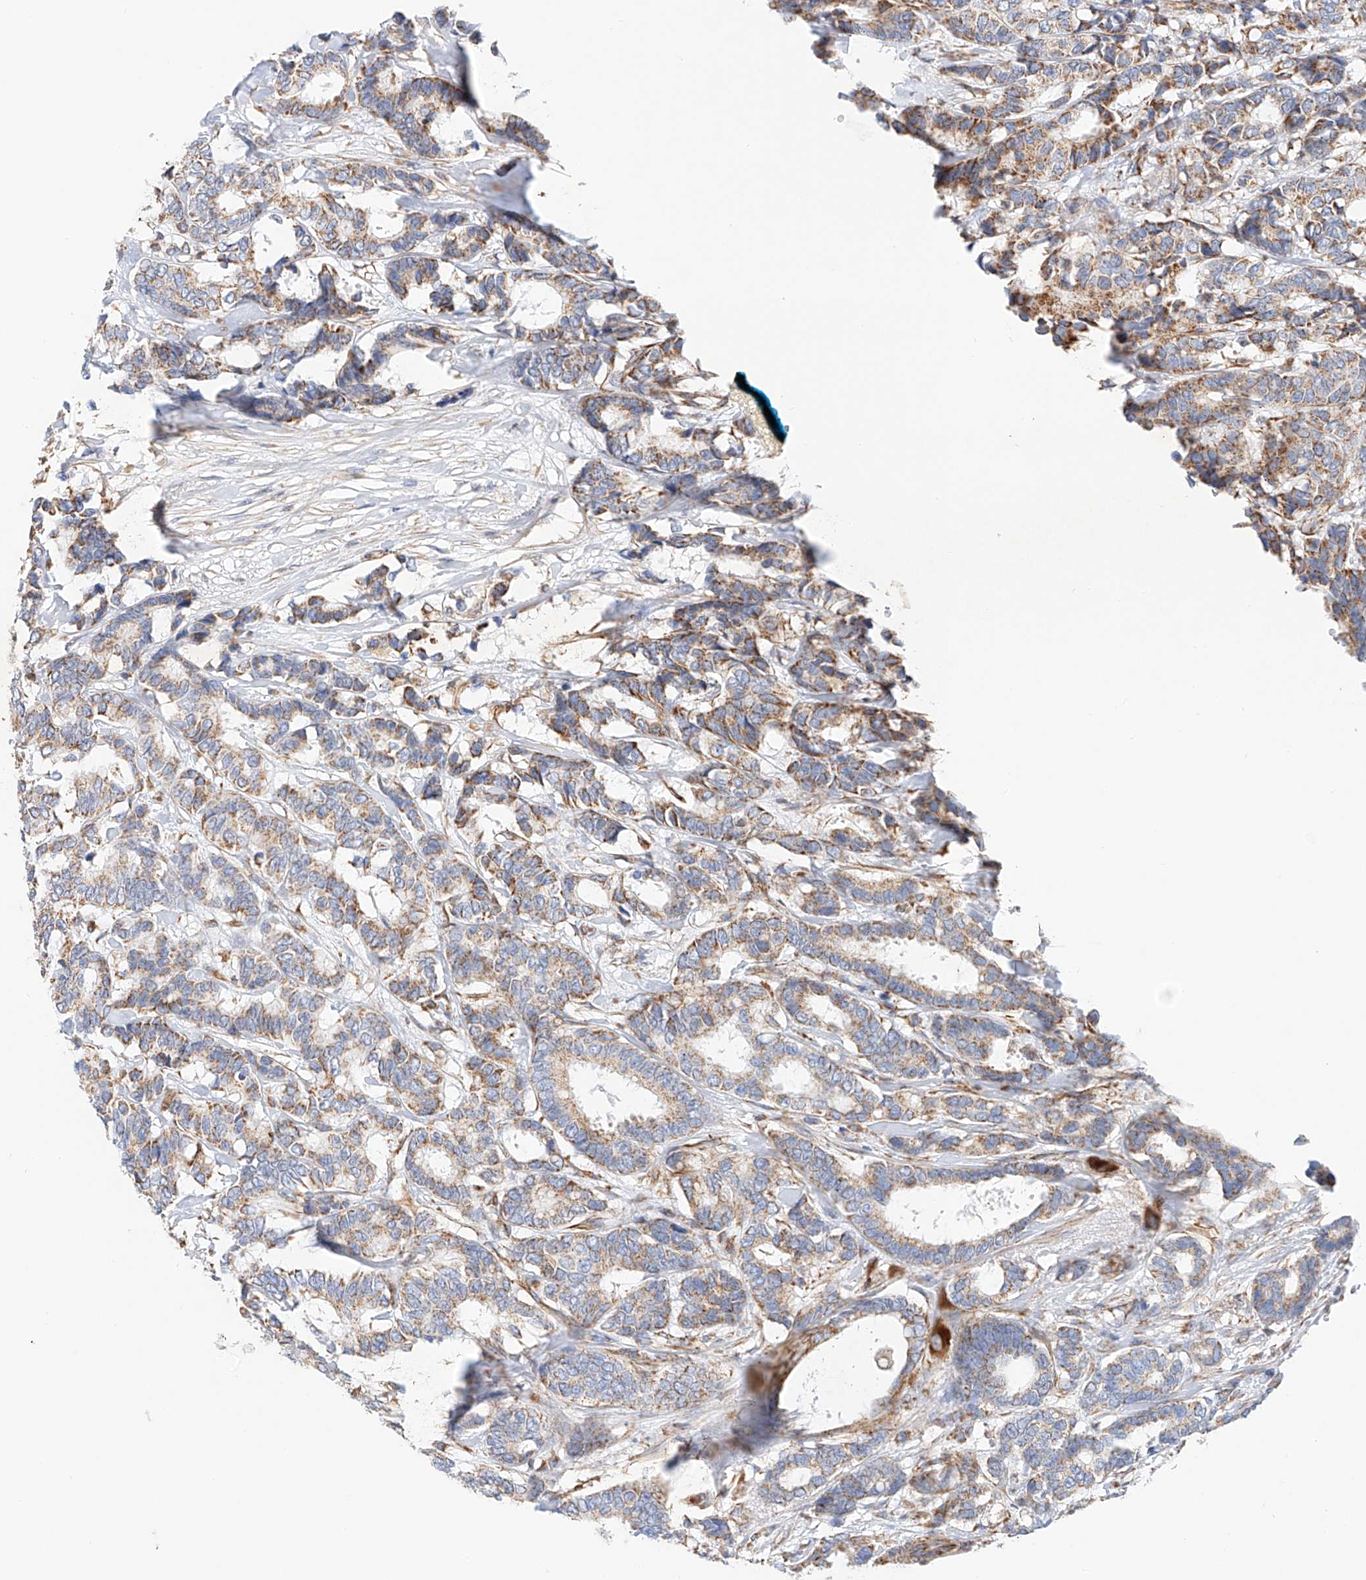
{"staining": {"intensity": "moderate", "quantity": "25%-75%", "location": "cytoplasmic/membranous"}, "tissue": "breast cancer", "cell_type": "Tumor cells", "image_type": "cancer", "snomed": [{"axis": "morphology", "description": "Duct carcinoma"}, {"axis": "topography", "description": "Breast"}], "caption": "This histopathology image demonstrates IHC staining of breast cancer, with medium moderate cytoplasmic/membranous expression in approximately 25%-75% of tumor cells.", "gene": "NDUFV3", "patient": {"sex": "female", "age": 87}}